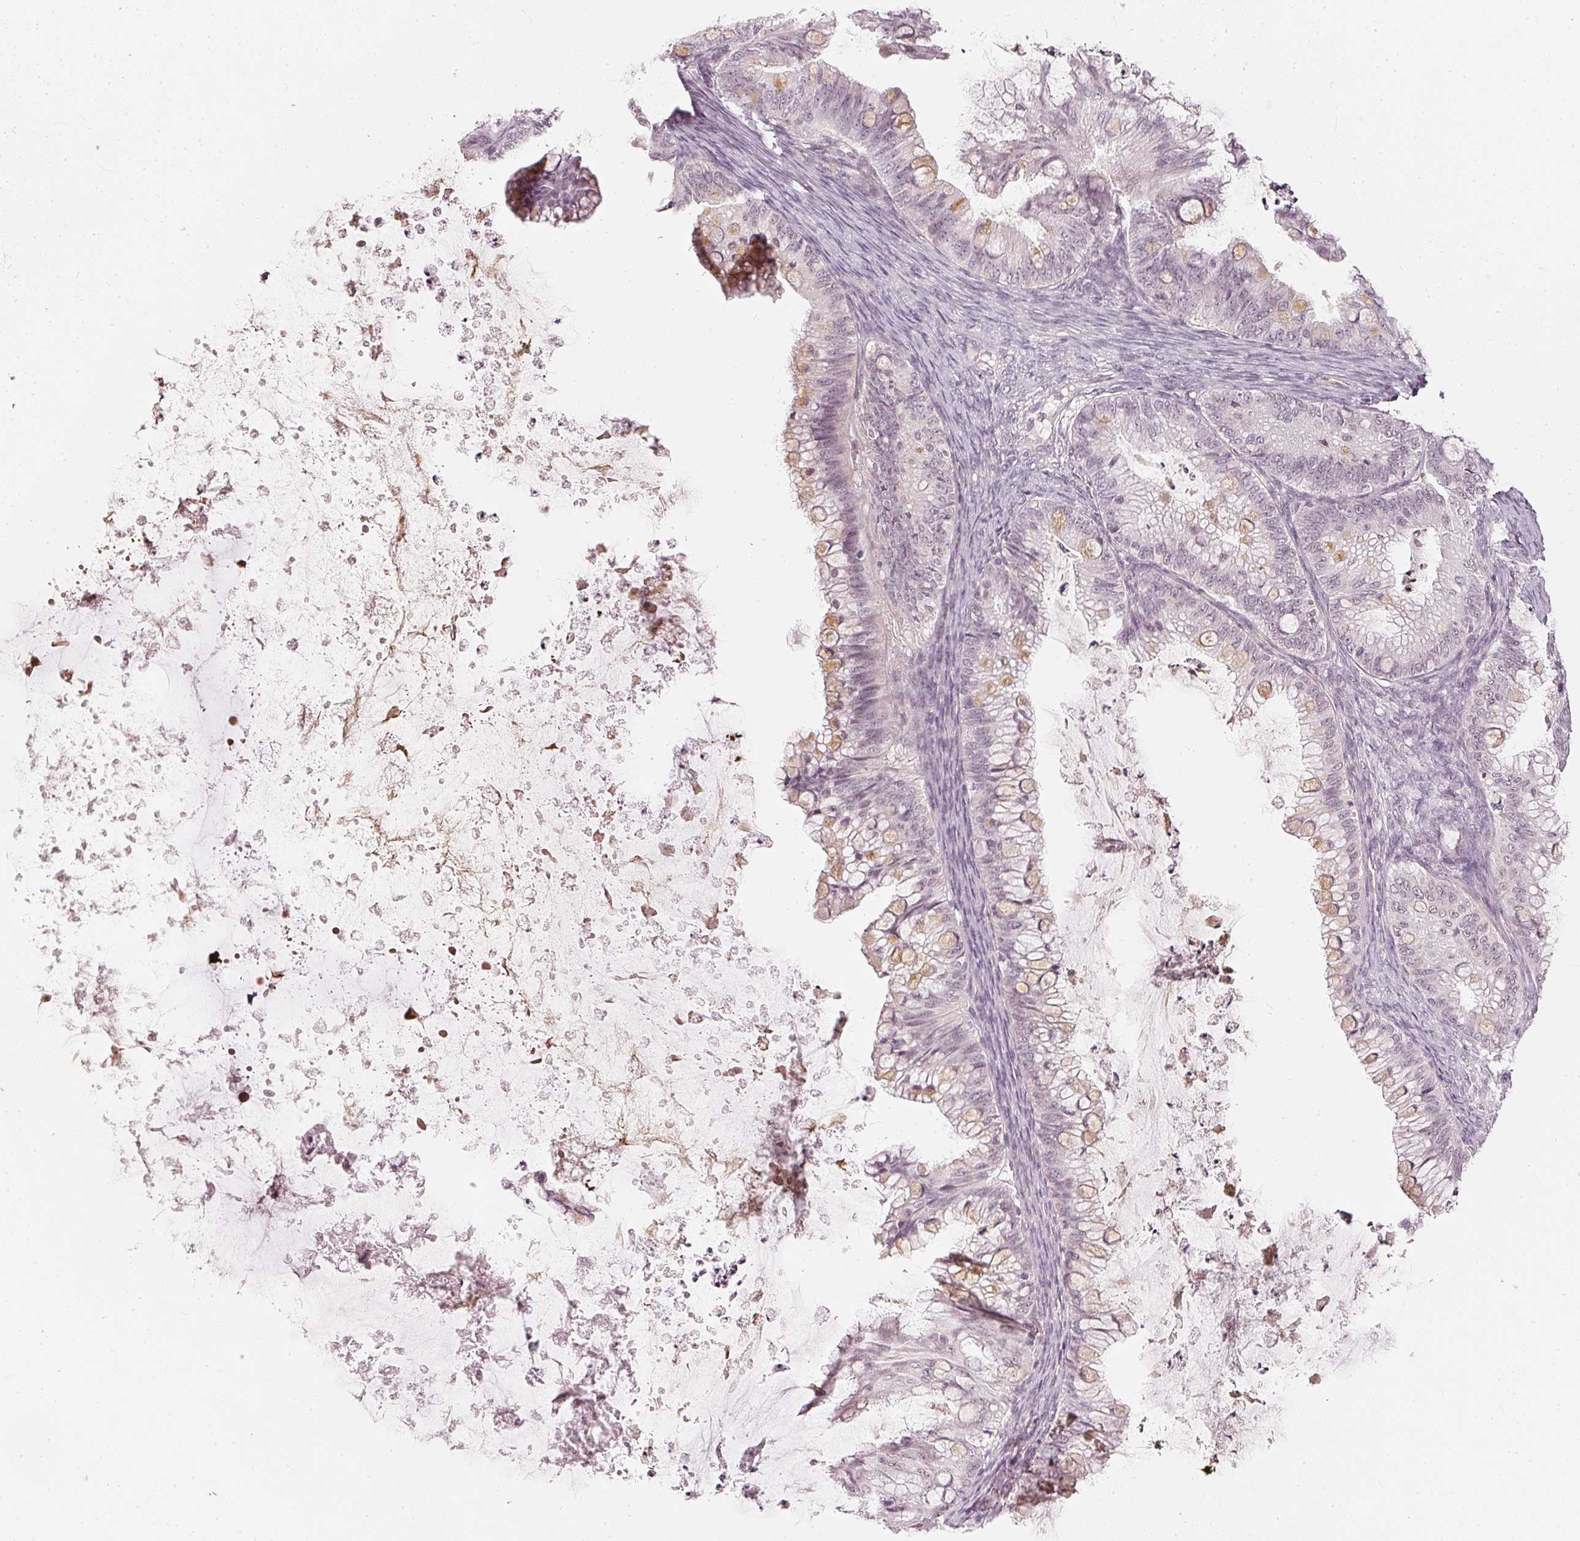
{"staining": {"intensity": "negative", "quantity": "none", "location": "none"}, "tissue": "ovarian cancer", "cell_type": "Tumor cells", "image_type": "cancer", "snomed": [{"axis": "morphology", "description": "Cystadenocarcinoma, mucinous, NOS"}, {"axis": "topography", "description": "Ovary"}], "caption": "A high-resolution histopathology image shows IHC staining of ovarian cancer, which demonstrates no significant expression in tumor cells.", "gene": "DRD2", "patient": {"sex": "female", "age": 35}}